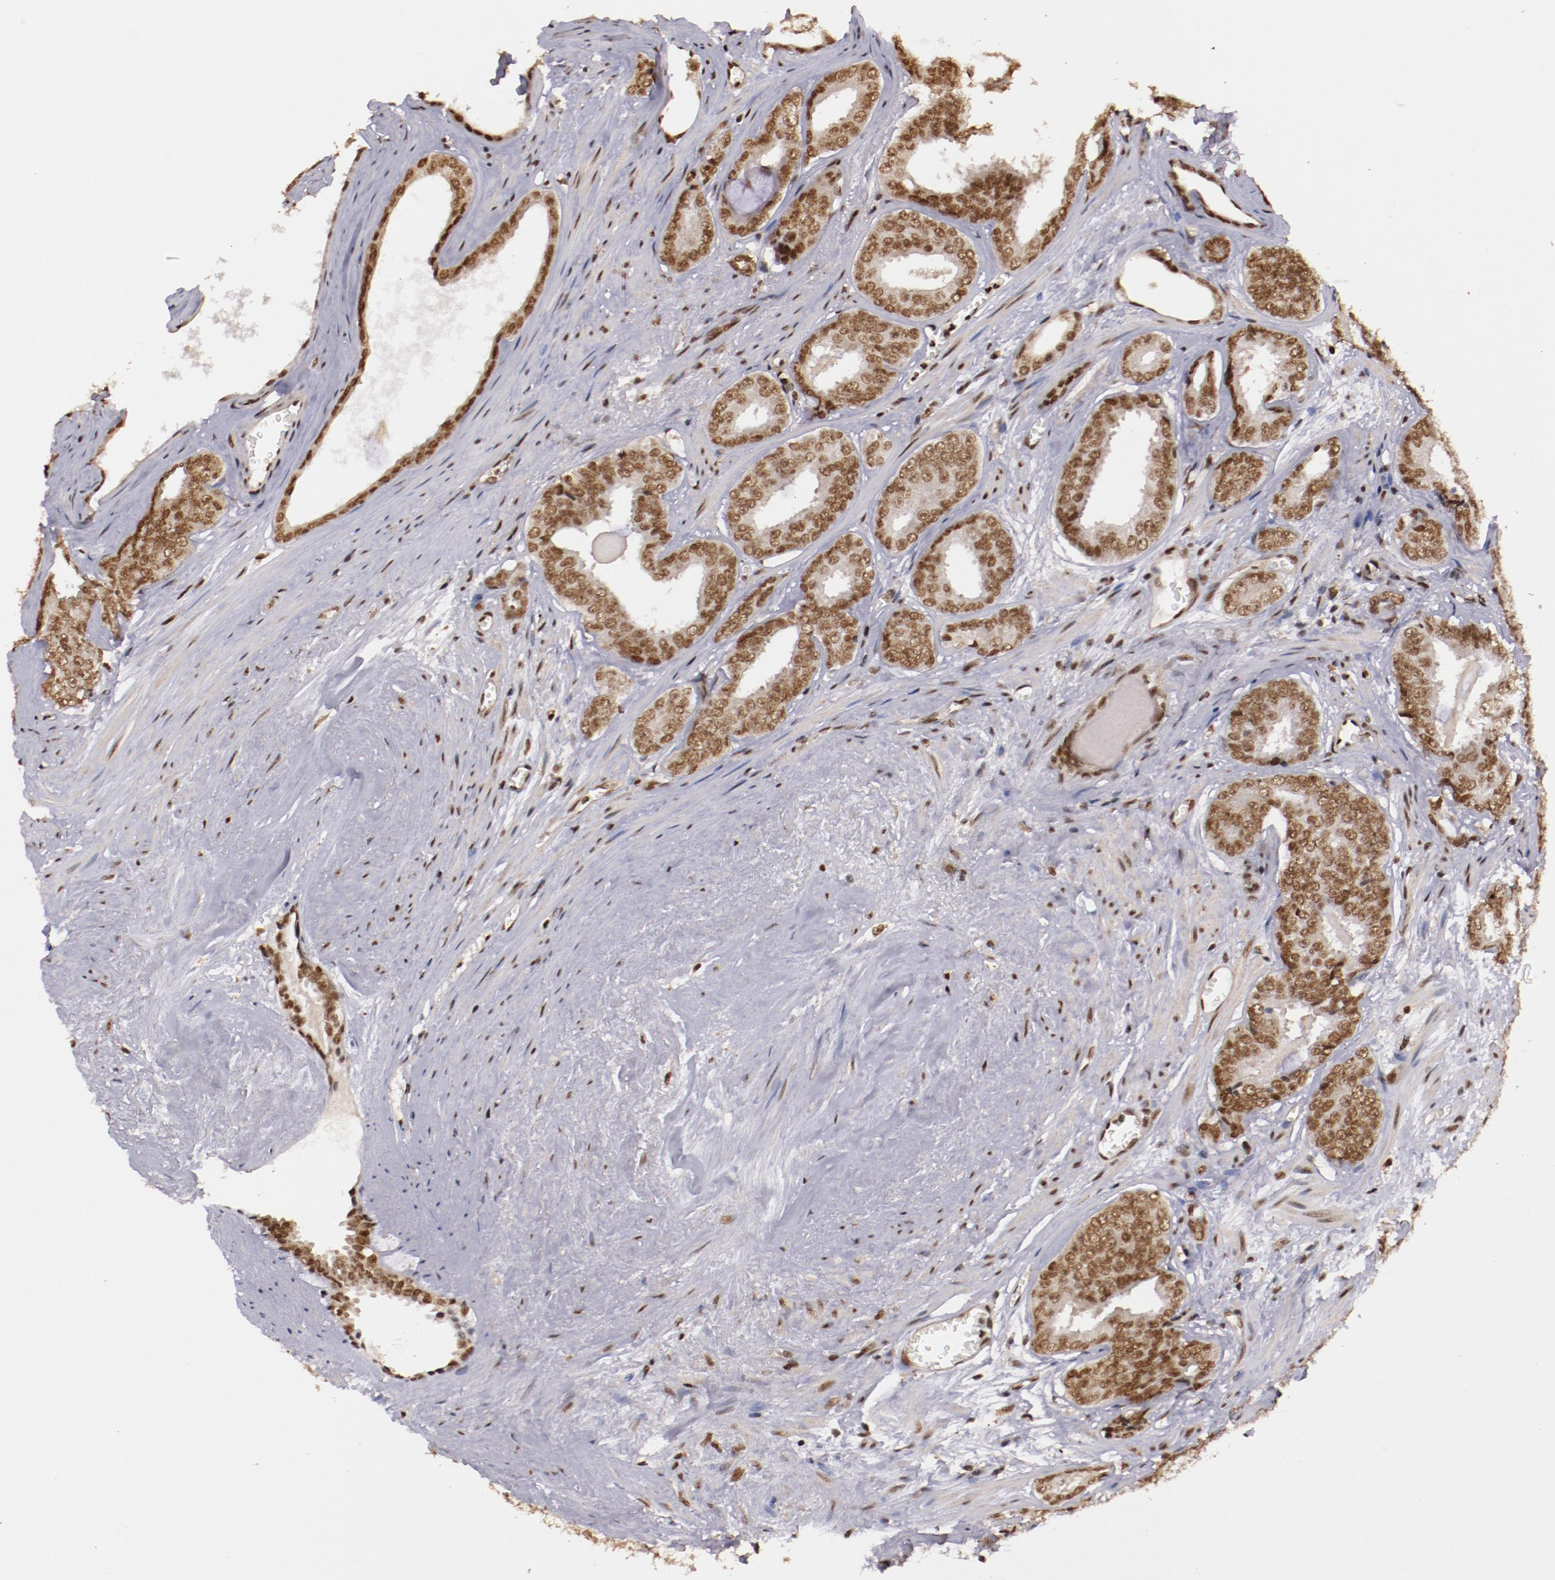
{"staining": {"intensity": "moderate", "quantity": ">75%", "location": "nuclear"}, "tissue": "prostate cancer", "cell_type": "Tumor cells", "image_type": "cancer", "snomed": [{"axis": "morphology", "description": "Adenocarcinoma, Medium grade"}, {"axis": "topography", "description": "Prostate"}], "caption": "Protein expression by immunohistochemistry shows moderate nuclear expression in about >75% of tumor cells in prostate adenocarcinoma (medium-grade).", "gene": "STAG2", "patient": {"sex": "male", "age": 79}}